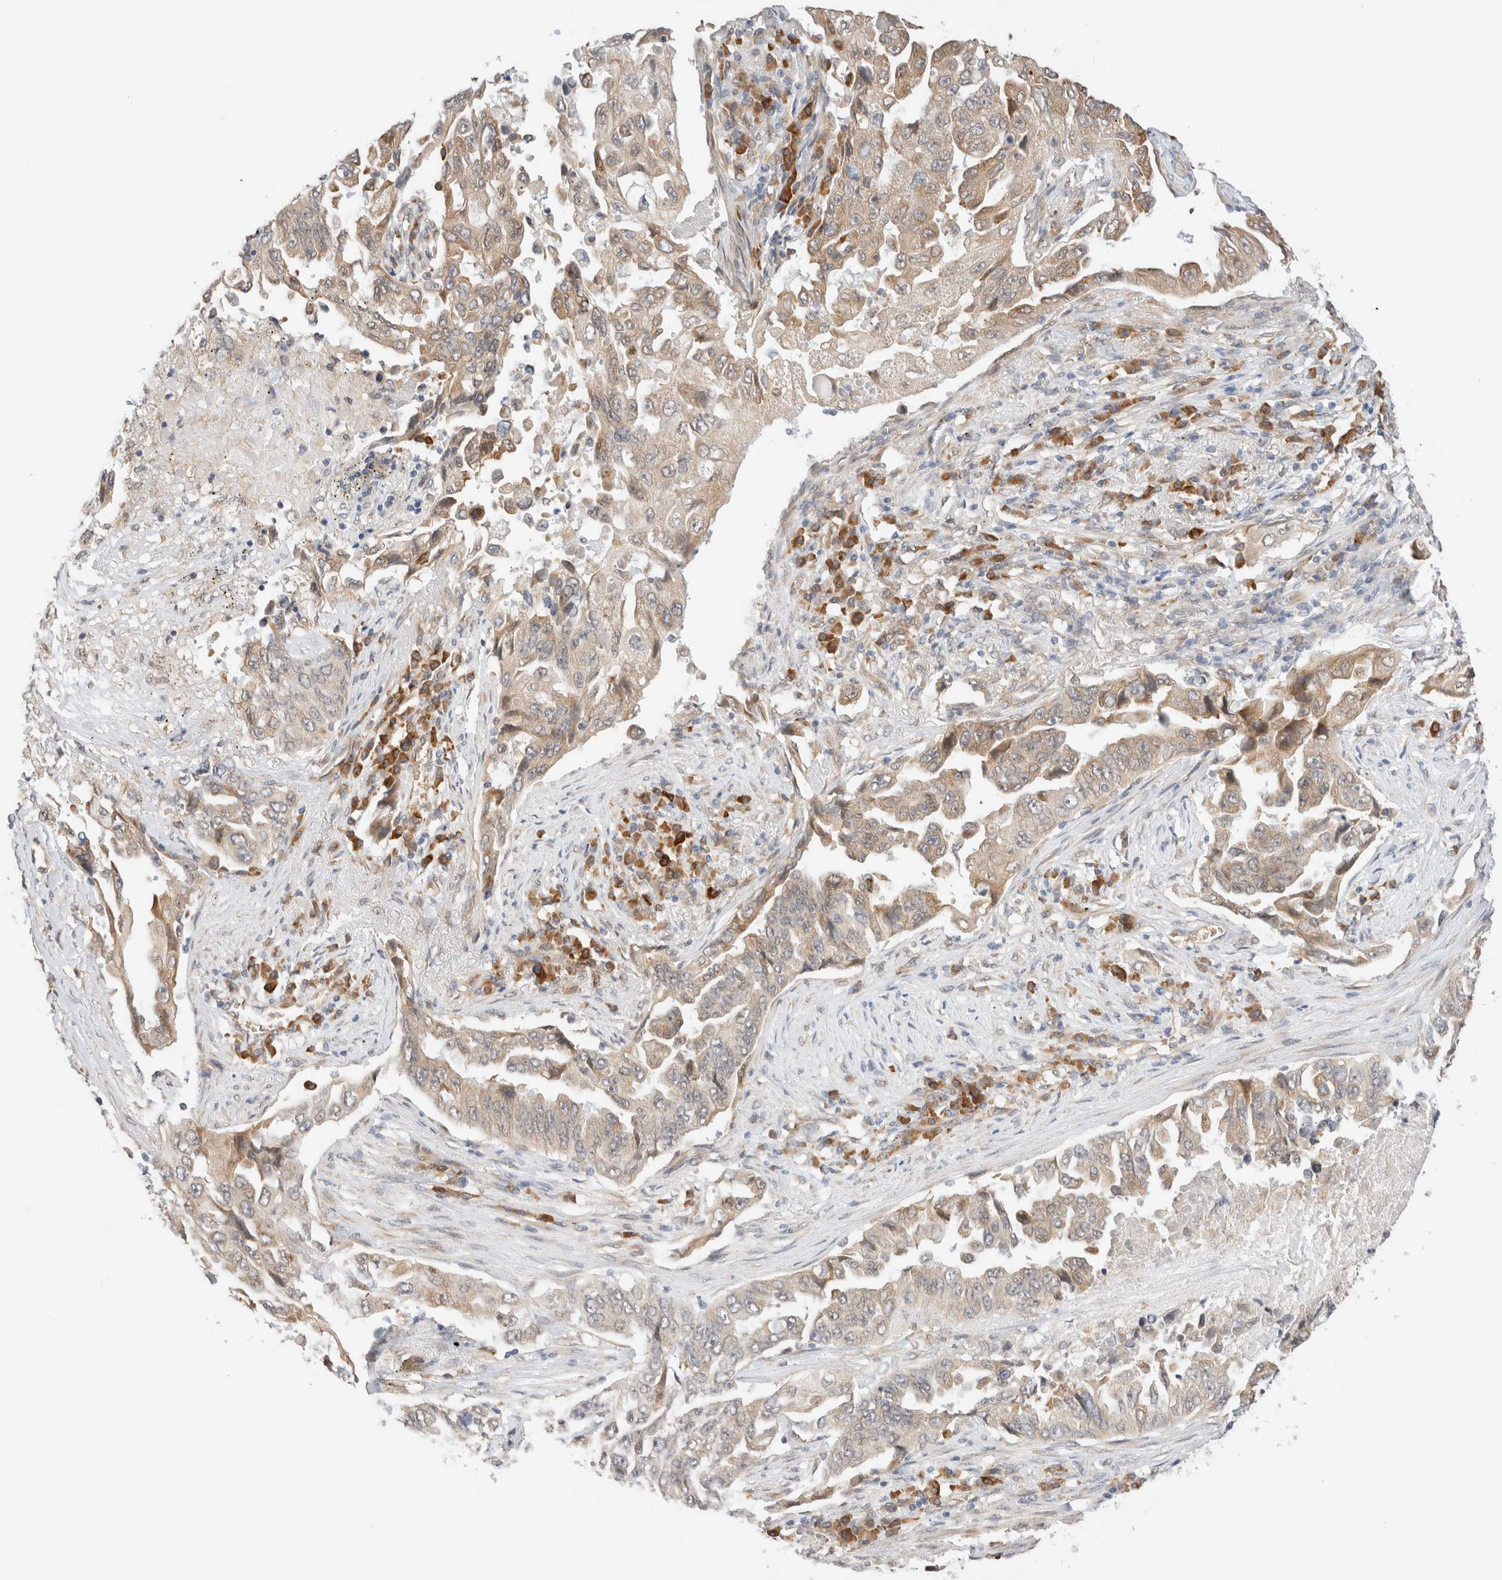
{"staining": {"intensity": "weak", "quantity": "25%-75%", "location": "cytoplasmic/membranous"}, "tissue": "lung cancer", "cell_type": "Tumor cells", "image_type": "cancer", "snomed": [{"axis": "morphology", "description": "Adenocarcinoma, NOS"}, {"axis": "topography", "description": "Lung"}], "caption": "Immunohistochemical staining of human lung cancer (adenocarcinoma) displays low levels of weak cytoplasmic/membranous staining in about 25%-75% of tumor cells.", "gene": "SYVN1", "patient": {"sex": "female", "age": 51}}